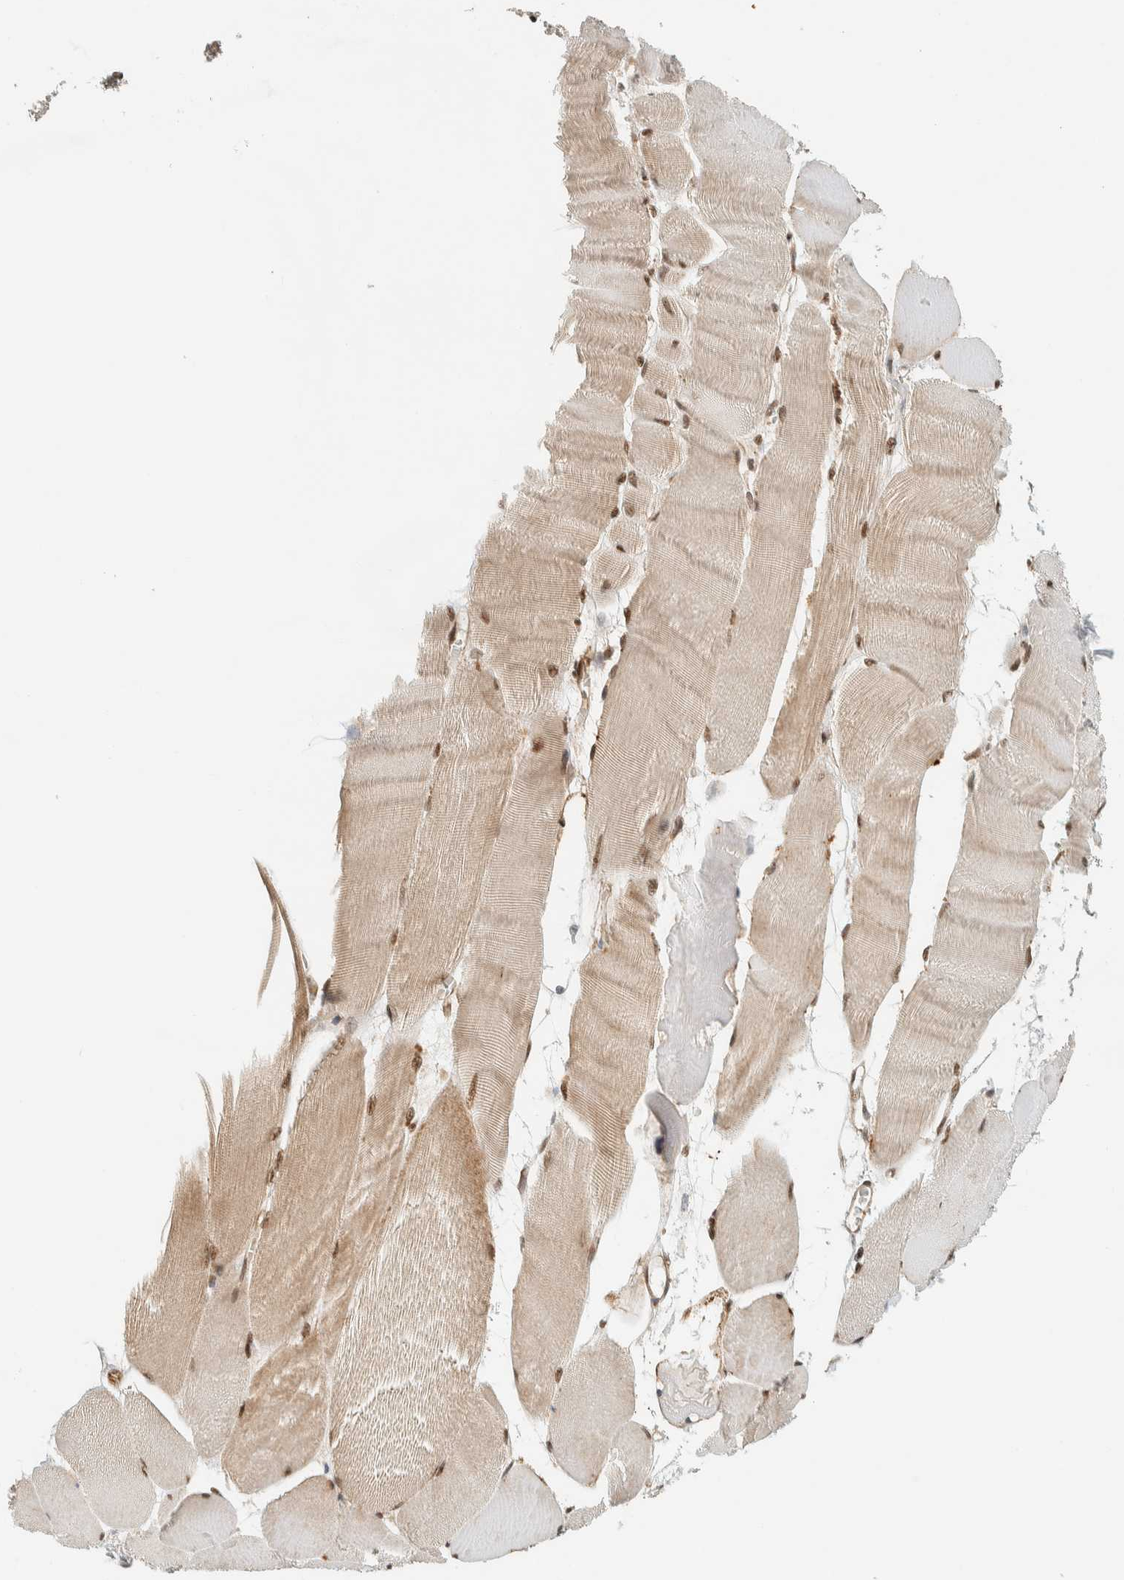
{"staining": {"intensity": "moderate", "quantity": ">75%", "location": "cytoplasmic/membranous,nuclear"}, "tissue": "skeletal muscle", "cell_type": "Myocytes", "image_type": "normal", "snomed": [{"axis": "morphology", "description": "Normal tissue, NOS"}, {"axis": "morphology", "description": "Squamous cell carcinoma, NOS"}, {"axis": "topography", "description": "Skeletal muscle"}], "caption": "A micrograph of human skeletal muscle stained for a protein displays moderate cytoplasmic/membranous,nuclear brown staining in myocytes.", "gene": "SIK1", "patient": {"sex": "male", "age": 51}}